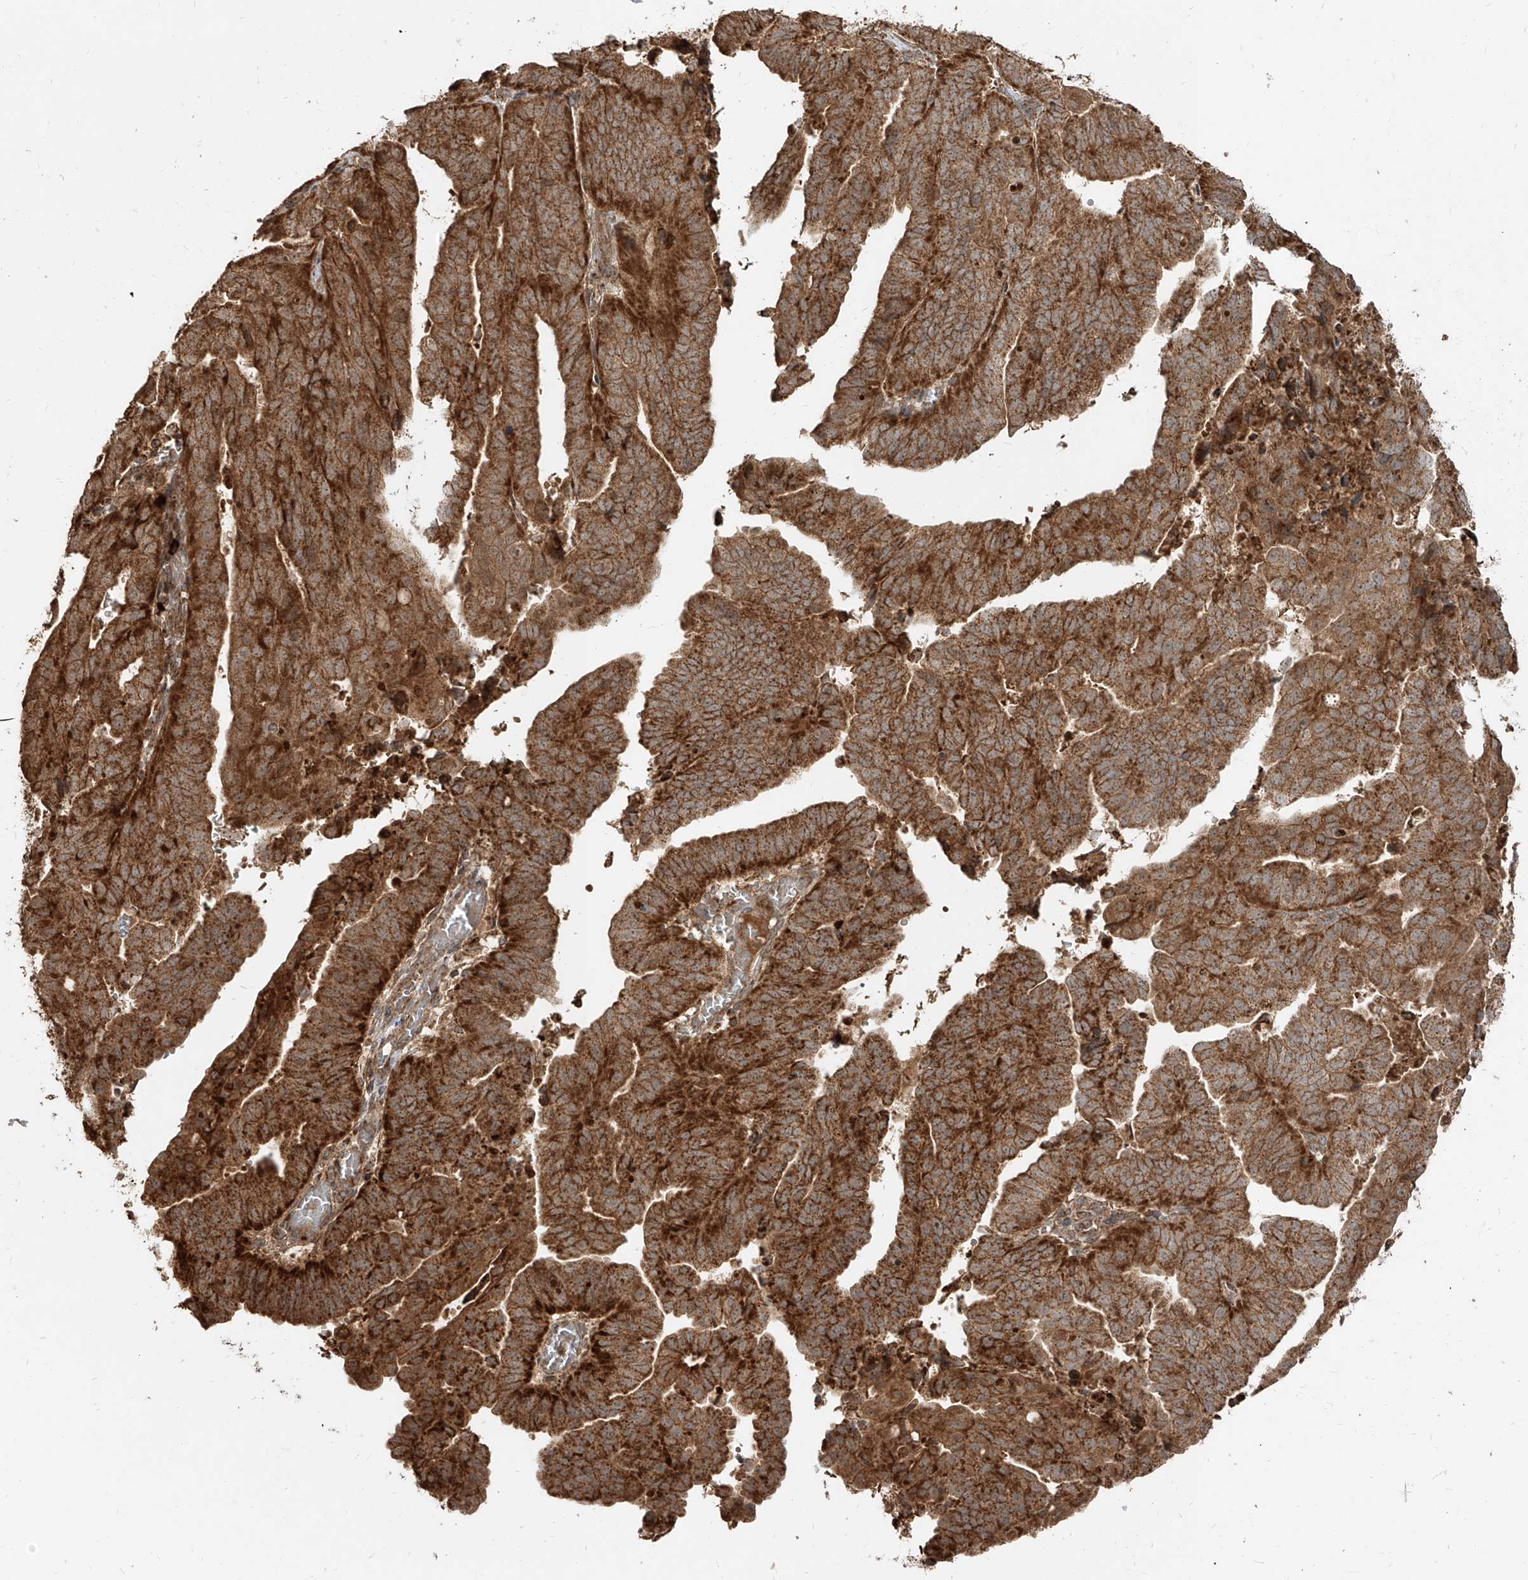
{"staining": {"intensity": "strong", "quantity": ">75%", "location": "cytoplasmic/membranous"}, "tissue": "endometrial cancer", "cell_type": "Tumor cells", "image_type": "cancer", "snomed": [{"axis": "morphology", "description": "Adenocarcinoma, NOS"}, {"axis": "topography", "description": "Uterus"}], "caption": "Approximately >75% of tumor cells in human endometrial cancer (adenocarcinoma) demonstrate strong cytoplasmic/membranous protein expression as visualized by brown immunohistochemical staining.", "gene": "AIM2", "patient": {"sex": "female", "age": 77}}